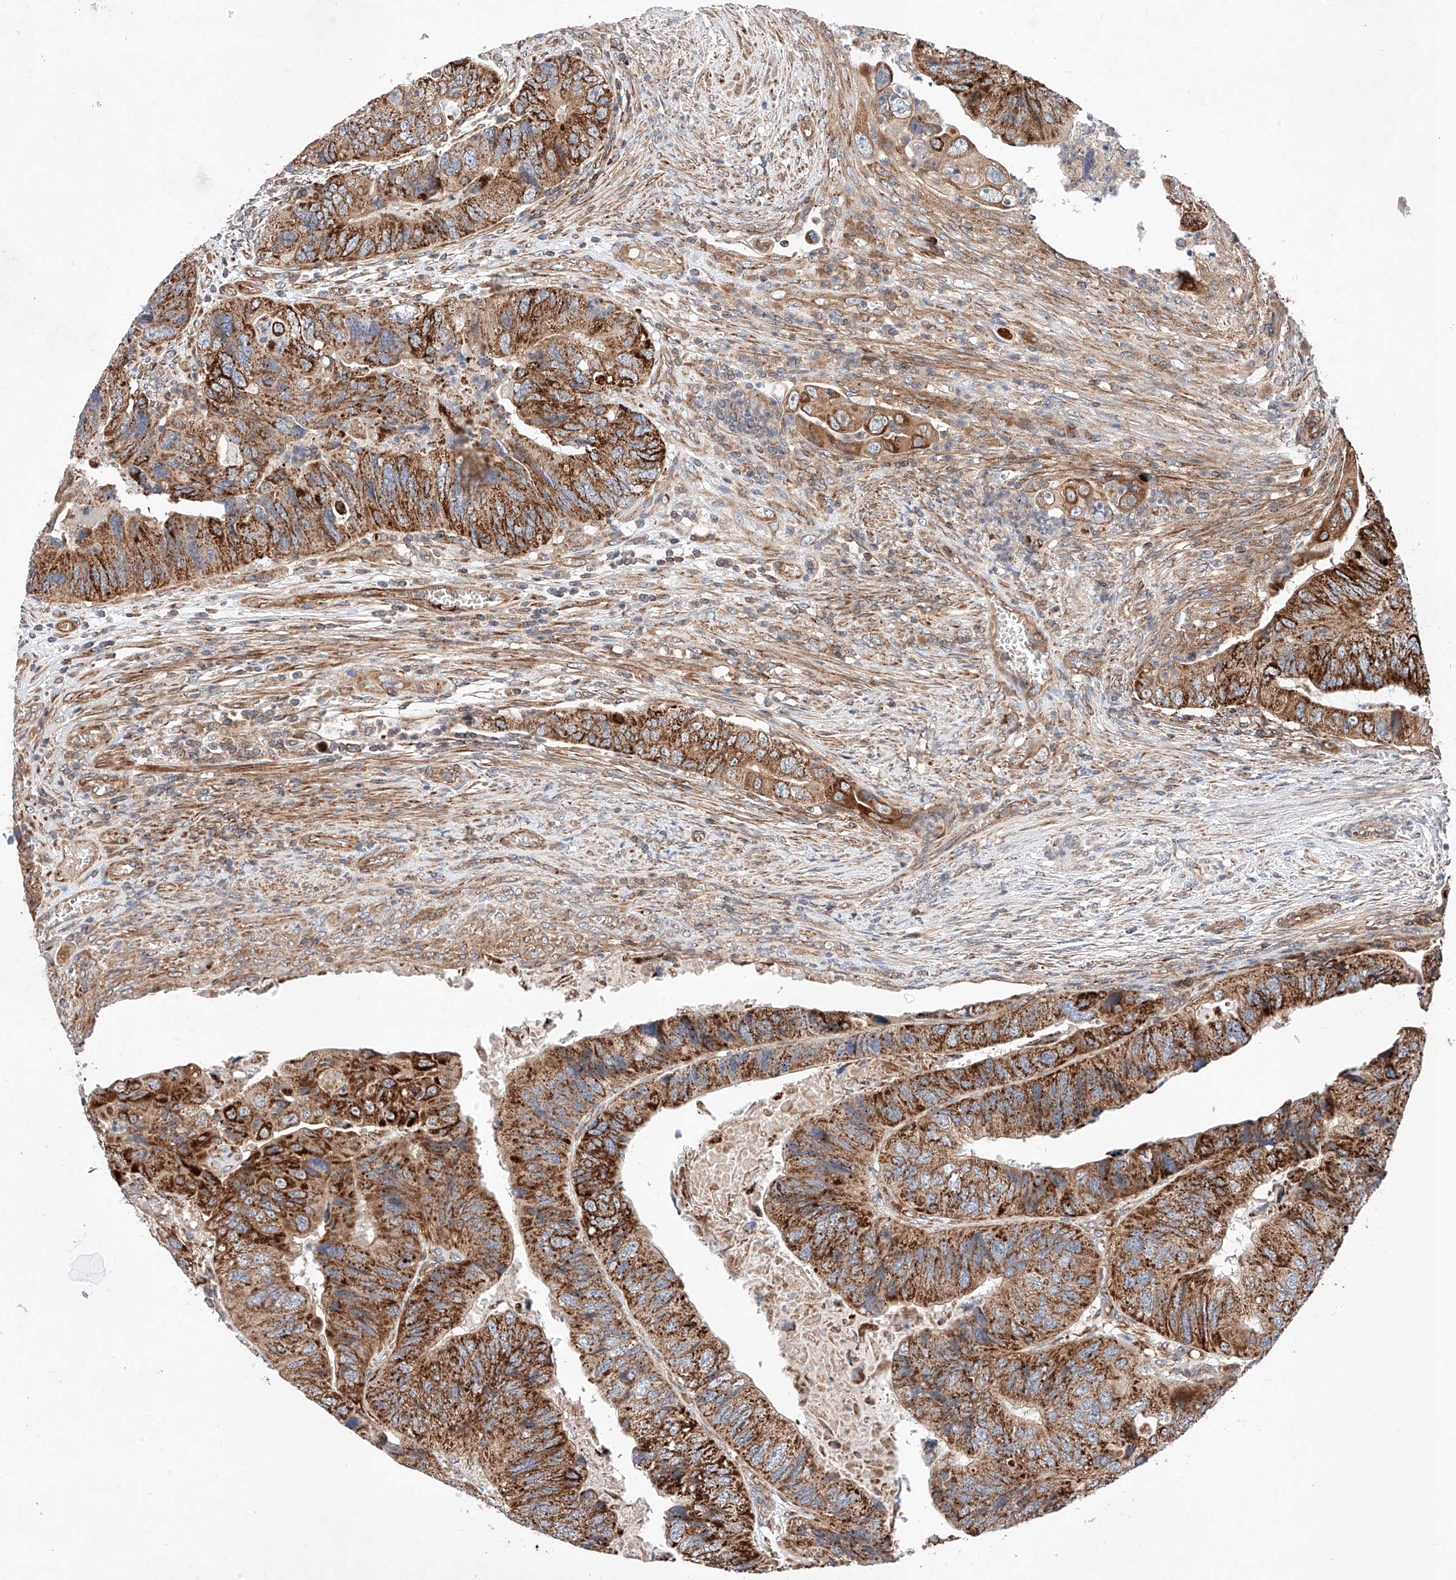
{"staining": {"intensity": "strong", "quantity": ">75%", "location": "cytoplasmic/membranous"}, "tissue": "colorectal cancer", "cell_type": "Tumor cells", "image_type": "cancer", "snomed": [{"axis": "morphology", "description": "Adenocarcinoma, NOS"}, {"axis": "topography", "description": "Rectum"}], "caption": "Colorectal cancer tissue reveals strong cytoplasmic/membranous staining in about >75% of tumor cells", "gene": "NR1D1", "patient": {"sex": "male", "age": 63}}